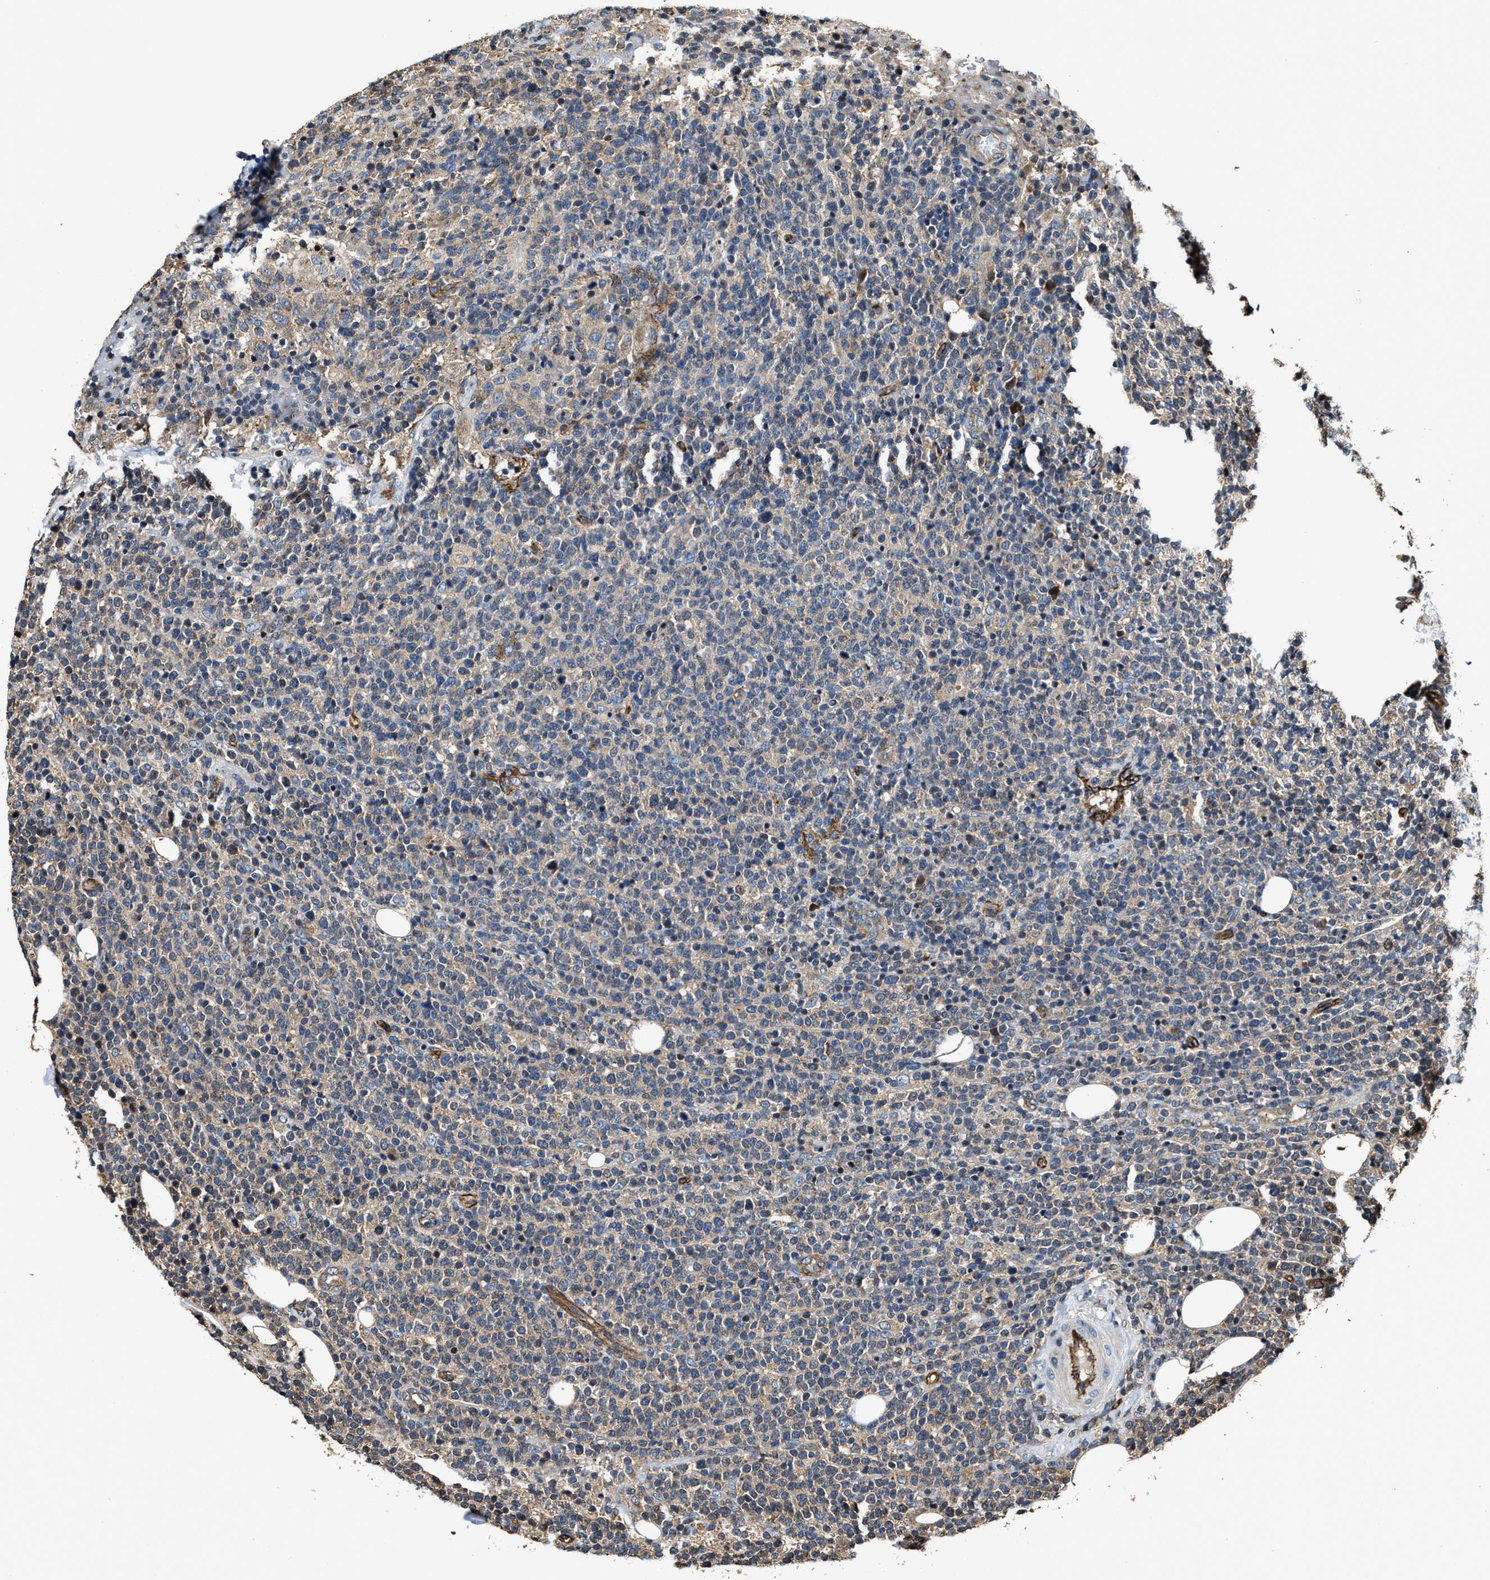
{"staining": {"intensity": "moderate", "quantity": "<25%", "location": "cytoplasmic/membranous"}, "tissue": "lymphoma", "cell_type": "Tumor cells", "image_type": "cancer", "snomed": [{"axis": "morphology", "description": "Malignant lymphoma, non-Hodgkin's type, High grade"}, {"axis": "topography", "description": "Lymph node"}], "caption": "Malignant lymphoma, non-Hodgkin's type (high-grade) stained with a brown dye displays moderate cytoplasmic/membranous positive expression in approximately <25% of tumor cells.", "gene": "GFRA3", "patient": {"sex": "male", "age": 61}}